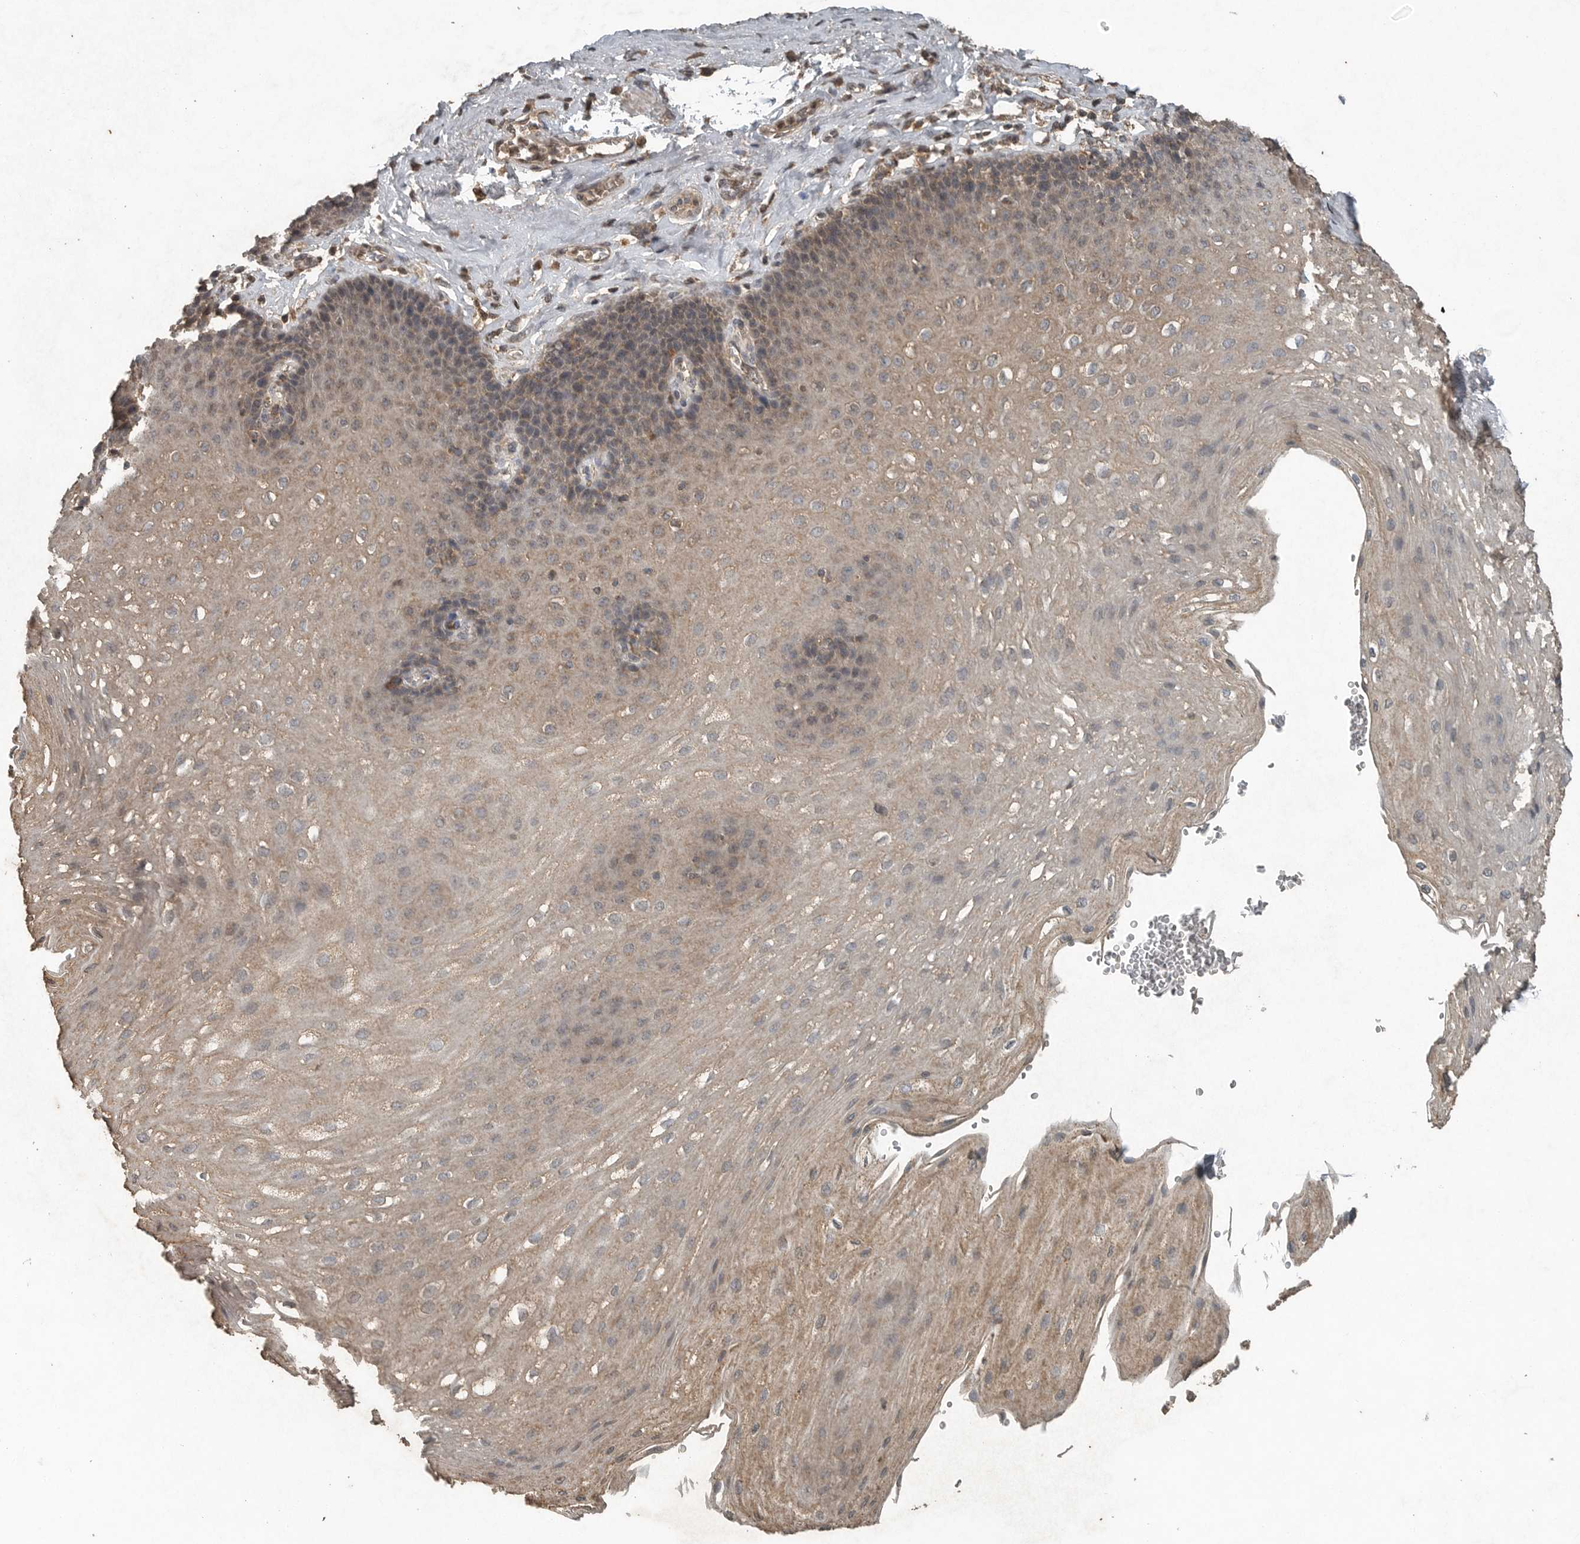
{"staining": {"intensity": "weak", "quantity": ">75%", "location": "cytoplasmic/membranous"}, "tissue": "esophagus", "cell_type": "Squamous epithelial cells", "image_type": "normal", "snomed": [{"axis": "morphology", "description": "Normal tissue, NOS"}, {"axis": "topography", "description": "Esophagus"}], "caption": "IHC staining of normal esophagus, which demonstrates low levels of weak cytoplasmic/membranous expression in about >75% of squamous epithelial cells indicating weak cytoplasmic/membranous protein staining. The staining was performed using DAB (brown) for protein detection and nuclei were counterstained in hematoxylin (blue).", "gene": "IL6ST", "patient": {"sex": "female", "age": 66}}